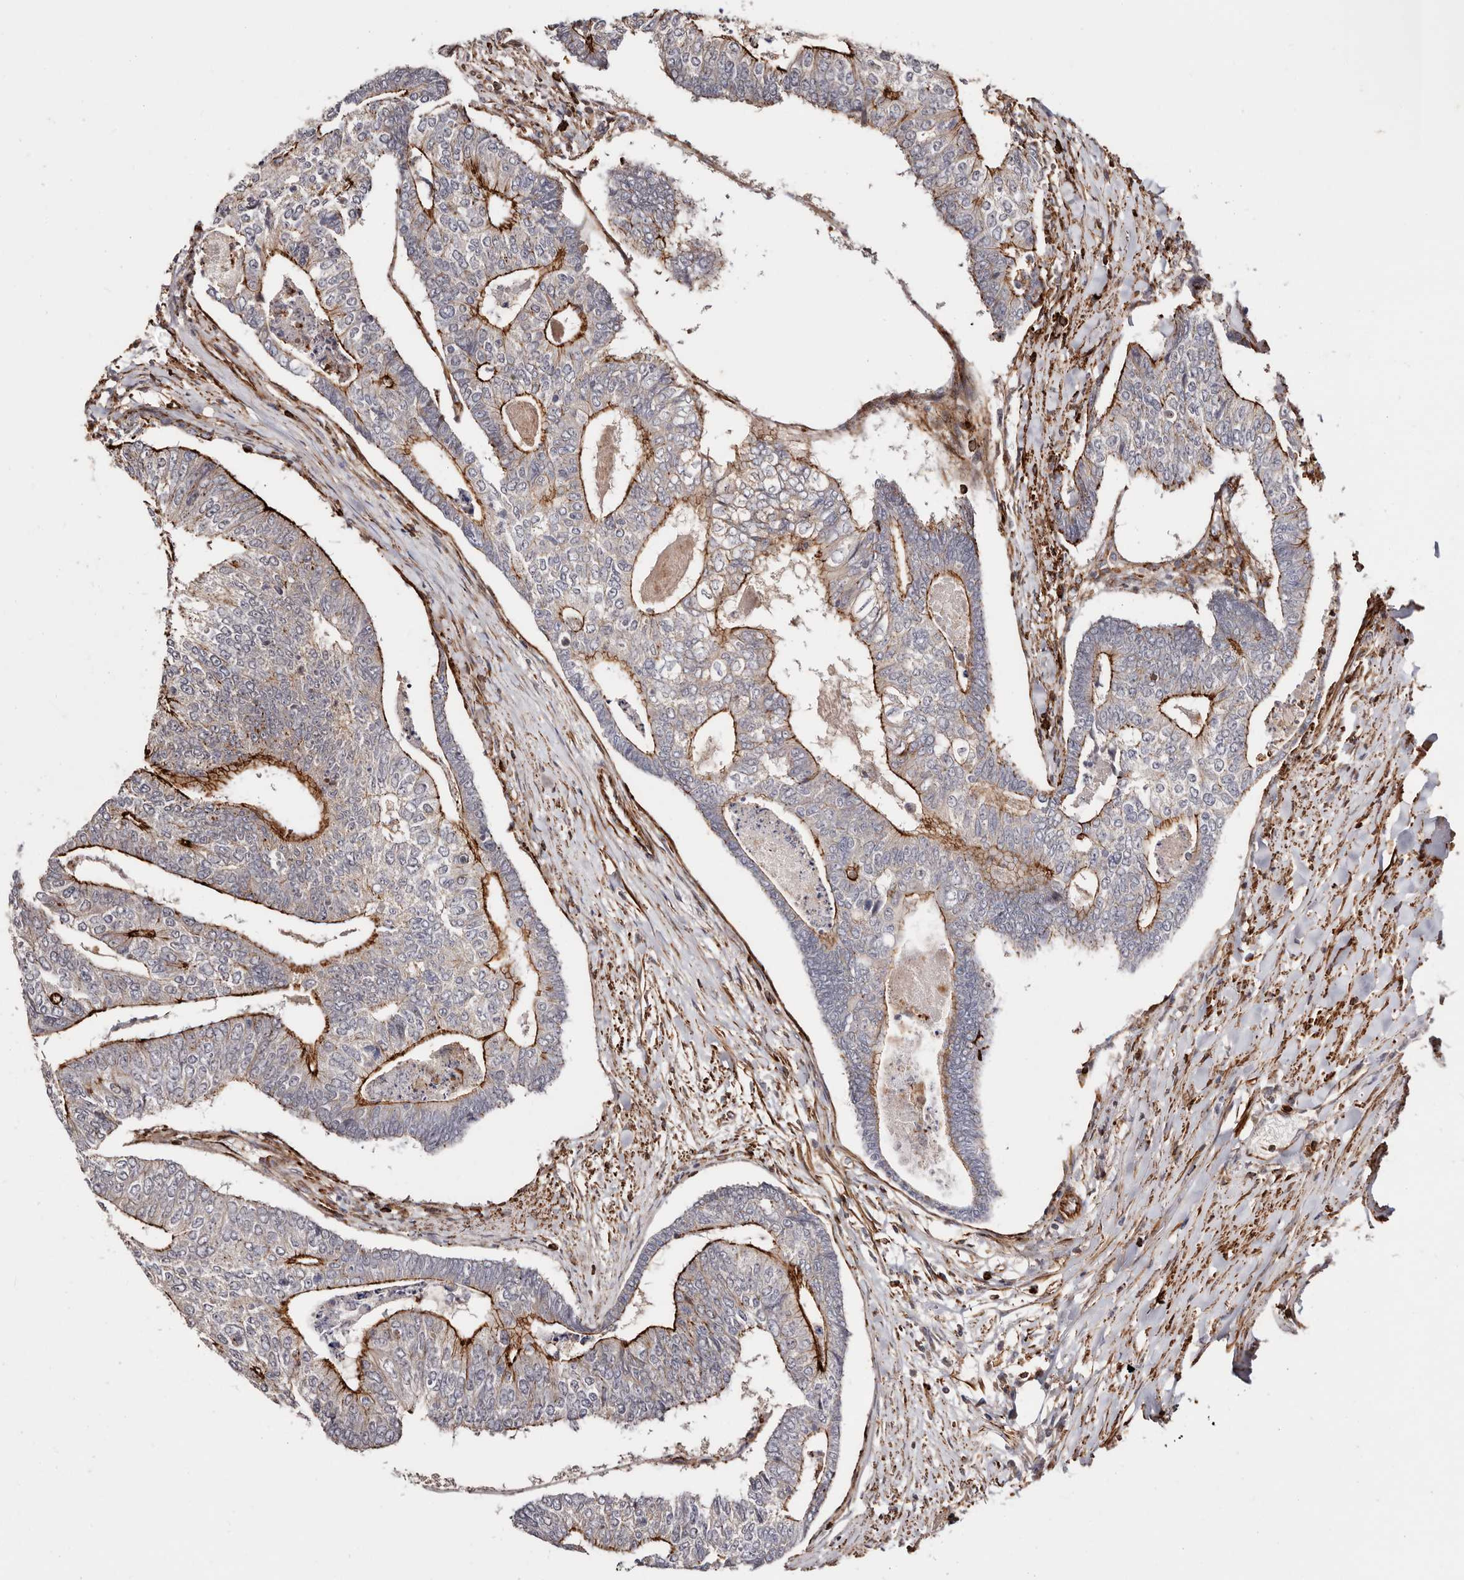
{"staining": {"intensity": "strong", "quantity": "25%-75%", "location": "cytoplasmic/membranous"}, "tissue": "colorectal cancer", "cell_type": "Tumor cells", "image_type": "cancer", "snomed": [{"axis": "morphology", "description": "Adenocarcinoma, NOS"}, {"axis": "topography", "description": "Colon"}], "caption": "Brown immunohistochemical staining in human adenocarcinoma (colorectal) demonstrates strong cytoplasmic/membranous expression in approximately 25%-75% of tumor cells.", "gene": "PTPN22", "patient": {"sex": "female", "age": 67}}